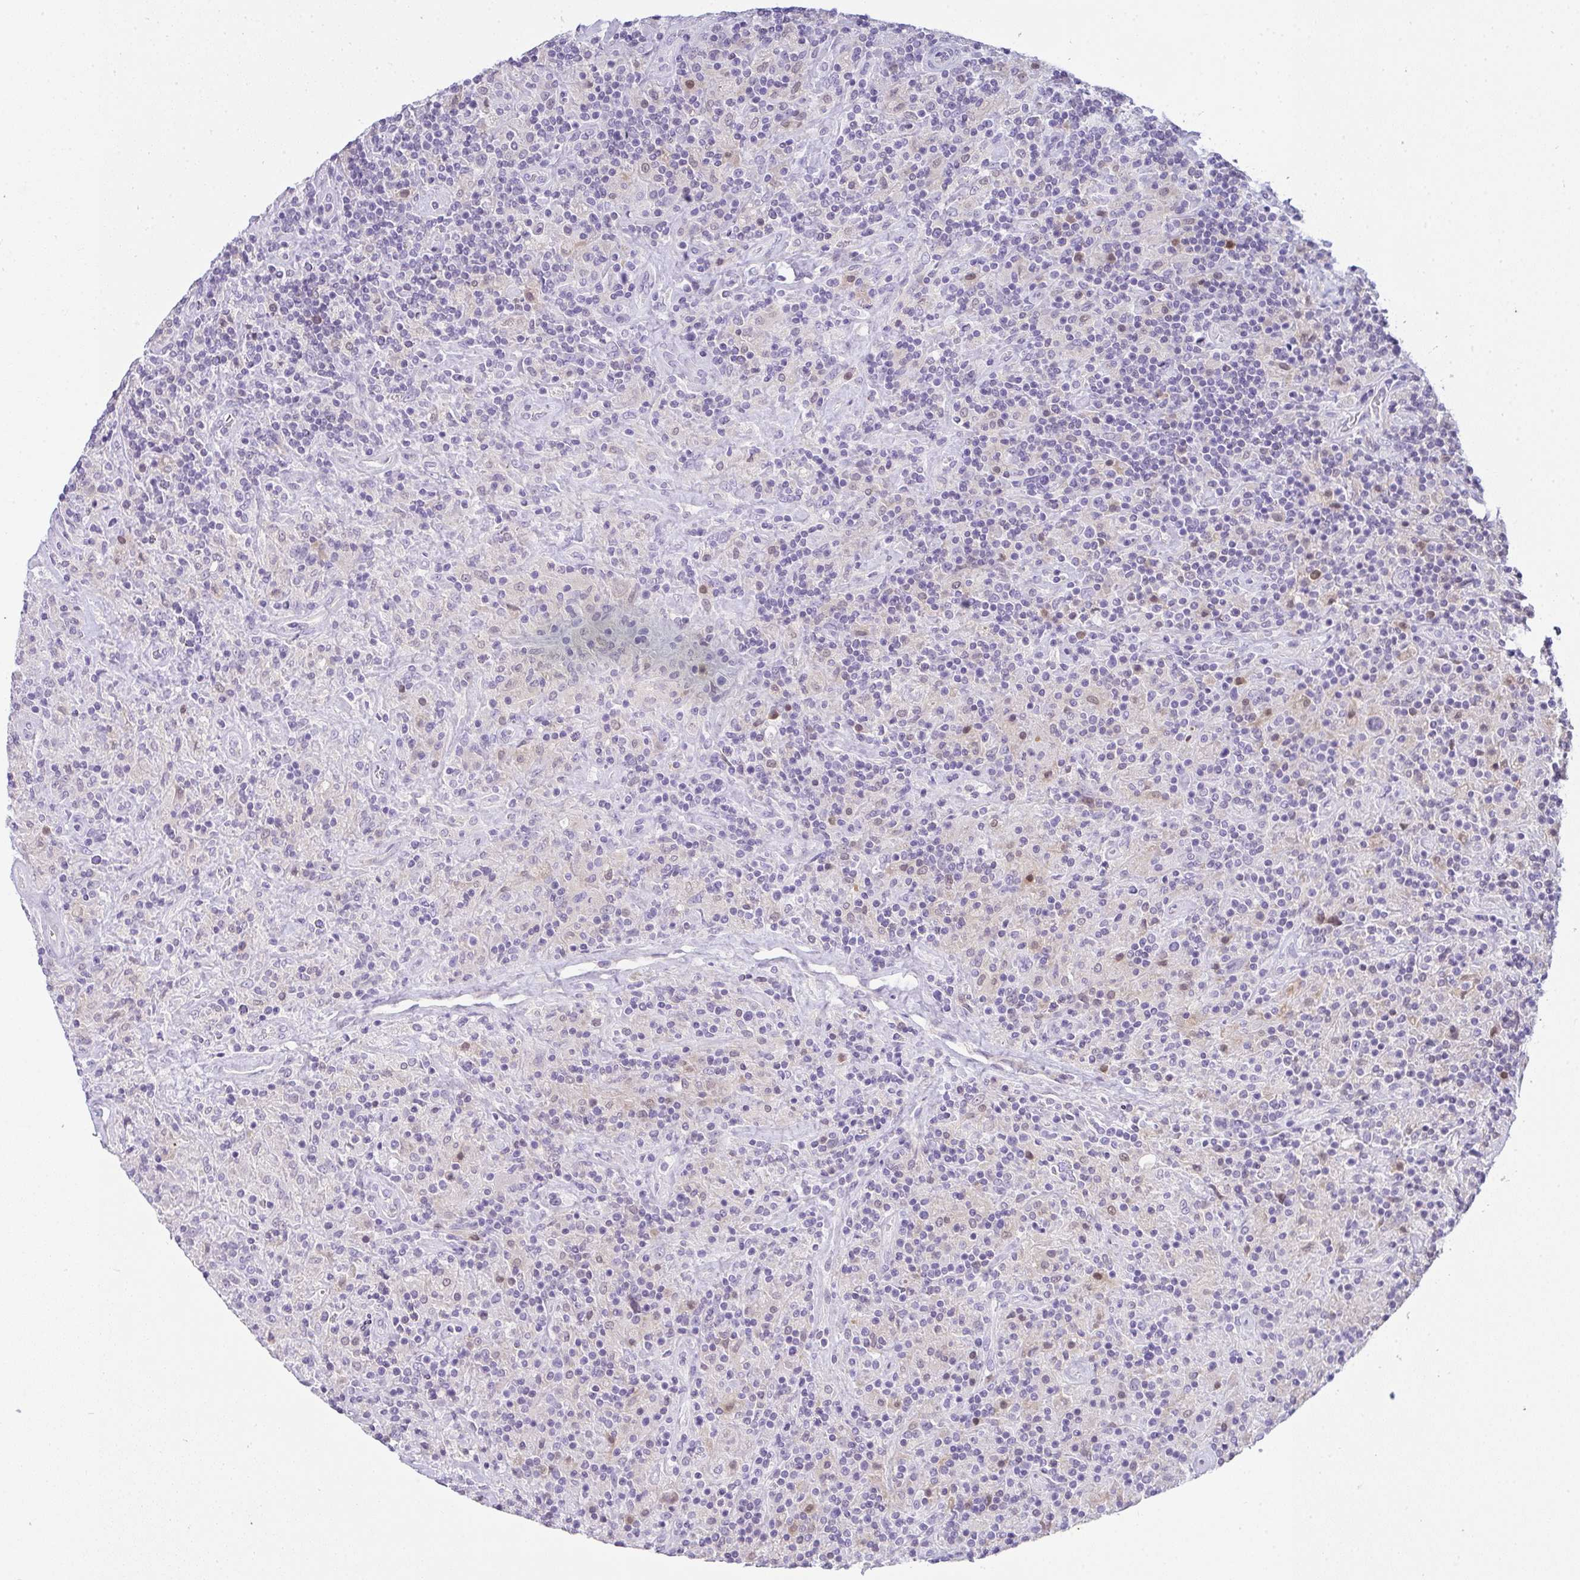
{"staining": {"intensity": "negative", "quantity": "none", "location": "none"}, "tissue": "lymphoma", "cell_type": "Tumor cells", "image_type": "cancer", "snomed": [{"axis": "morphology", "description": "Hodgkin's disease, NOS"}, {"axis": "topography", "description": "Lymph node"}], "caption": "High power microscopy histopathology image of an IHC histopathology image of lymphoma, revealing no significant positivity in tumor cells.", "gene": "COX7B", "patient": {"sex": "male", "age": 70}}